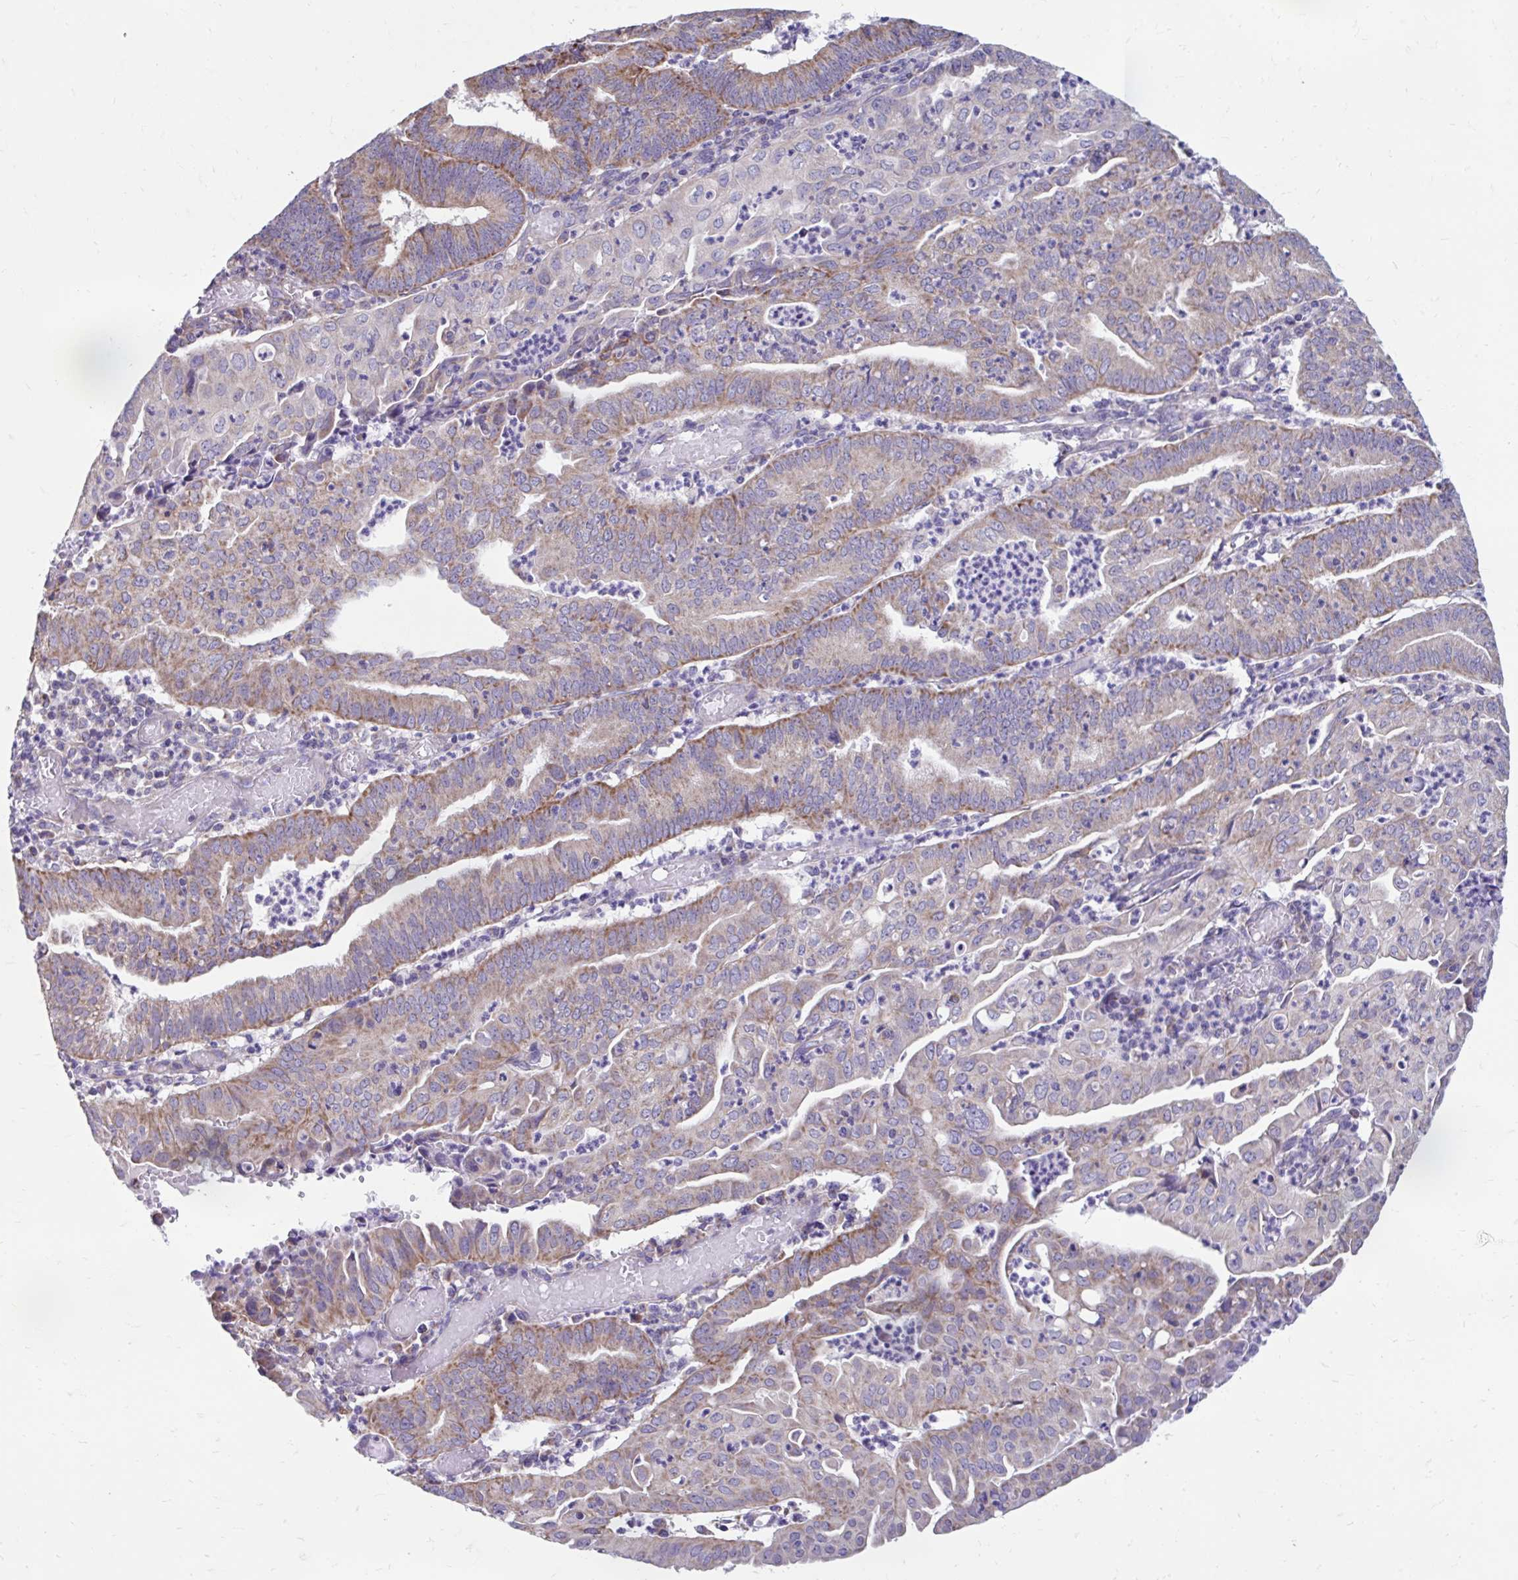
{"staining": {"intensity": "weak", "quantity": "25%-75%", "location": "cytoplasmic/membranous"}, "tissue": "endometrial cancer", "cell_type": "Tumor cells", "image_type": "cancer", "snomed": [{"axis": "morphology", "description": "Adenocarcinoma, NOS"}, {"axis": "topography", "description": "Endometrium"}], "caption": "Protein analysis of endometrial cancer tissue reveals weak cytoplasmic/membranous staining in about 25%-75% of tumor cells.", "gene": "LINGO4", "patient": {"sex": "female", "age": 60}}